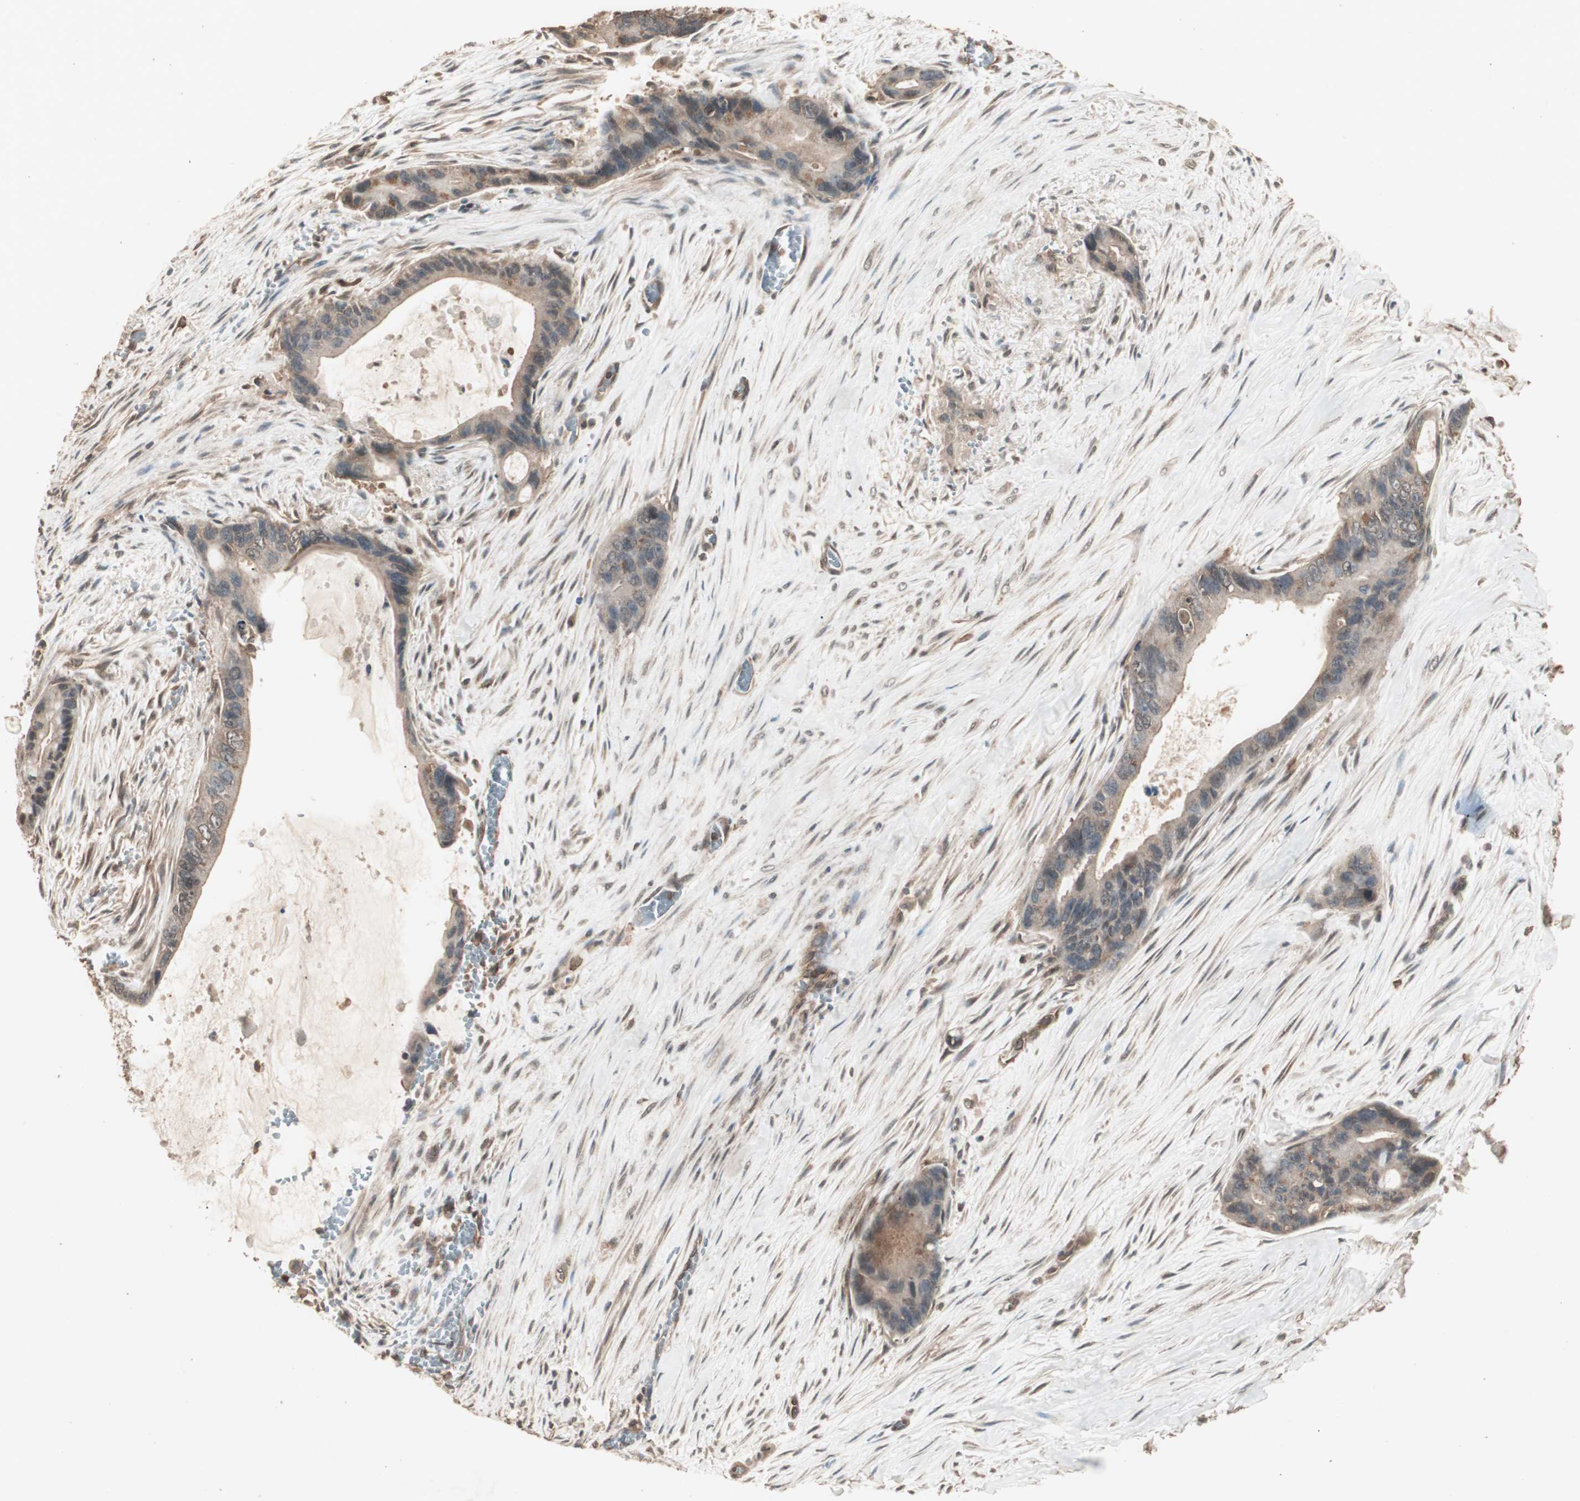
{"staining": {"intensity": "weak", "quantity": ">75%", "location": "cytoplasmic/membranous"}, "tissue": "liver cancer", "cell_type": "Tumor cells", "image_type": "cancer", "snomed": [{"axis": "morphology", "description": "Cholangiocarcinoma"}, {"axis": "topography", "description": "Liver"}], "caption": "Liver cholangiocarcinoma tissue reveals weak cytoplasmic/membranous expression in about >75% of tumor cells, visualized by immunohistochemistry.", "gene": "CCN4", "patient": {"sex": "female", "age": 55}}